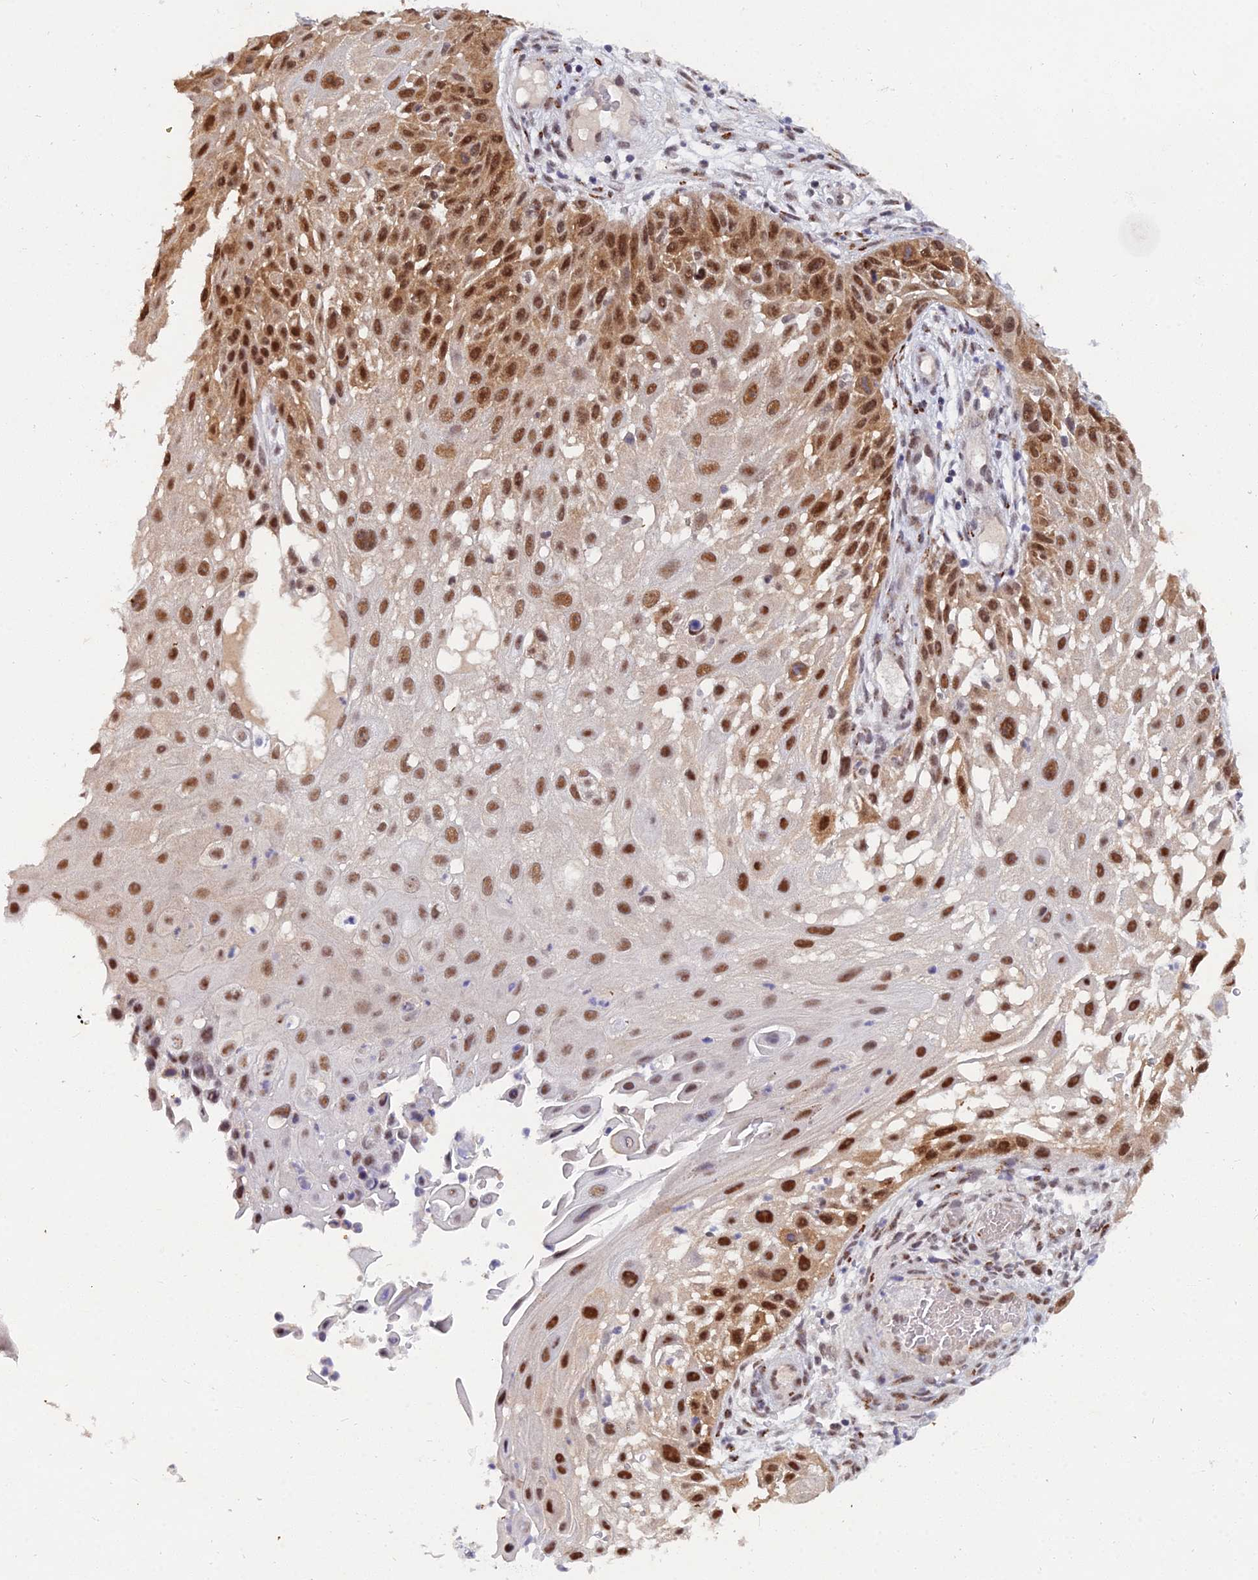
{"staining": {"intensity": "strong", "quantity": ">75%", "location": "nuclear"}, "tissue": "skin cancer", "cell_type": "Tumor cells", "image_type": "cancer", "snomed": [{"axis": "morphology", "description": "Squamous cell carcinoma, NOS"}, {"axis": "topography", "description": "Skin"}], "caption": "Tumor cells demonstrate strong nuclear staining in approximately >75% of cells in skin squamous cell carcinoma. (IHC, brightfield microscopy, high magnification).", "gene": "THOC3", "patient": {"sex": "female", "age": 44}}